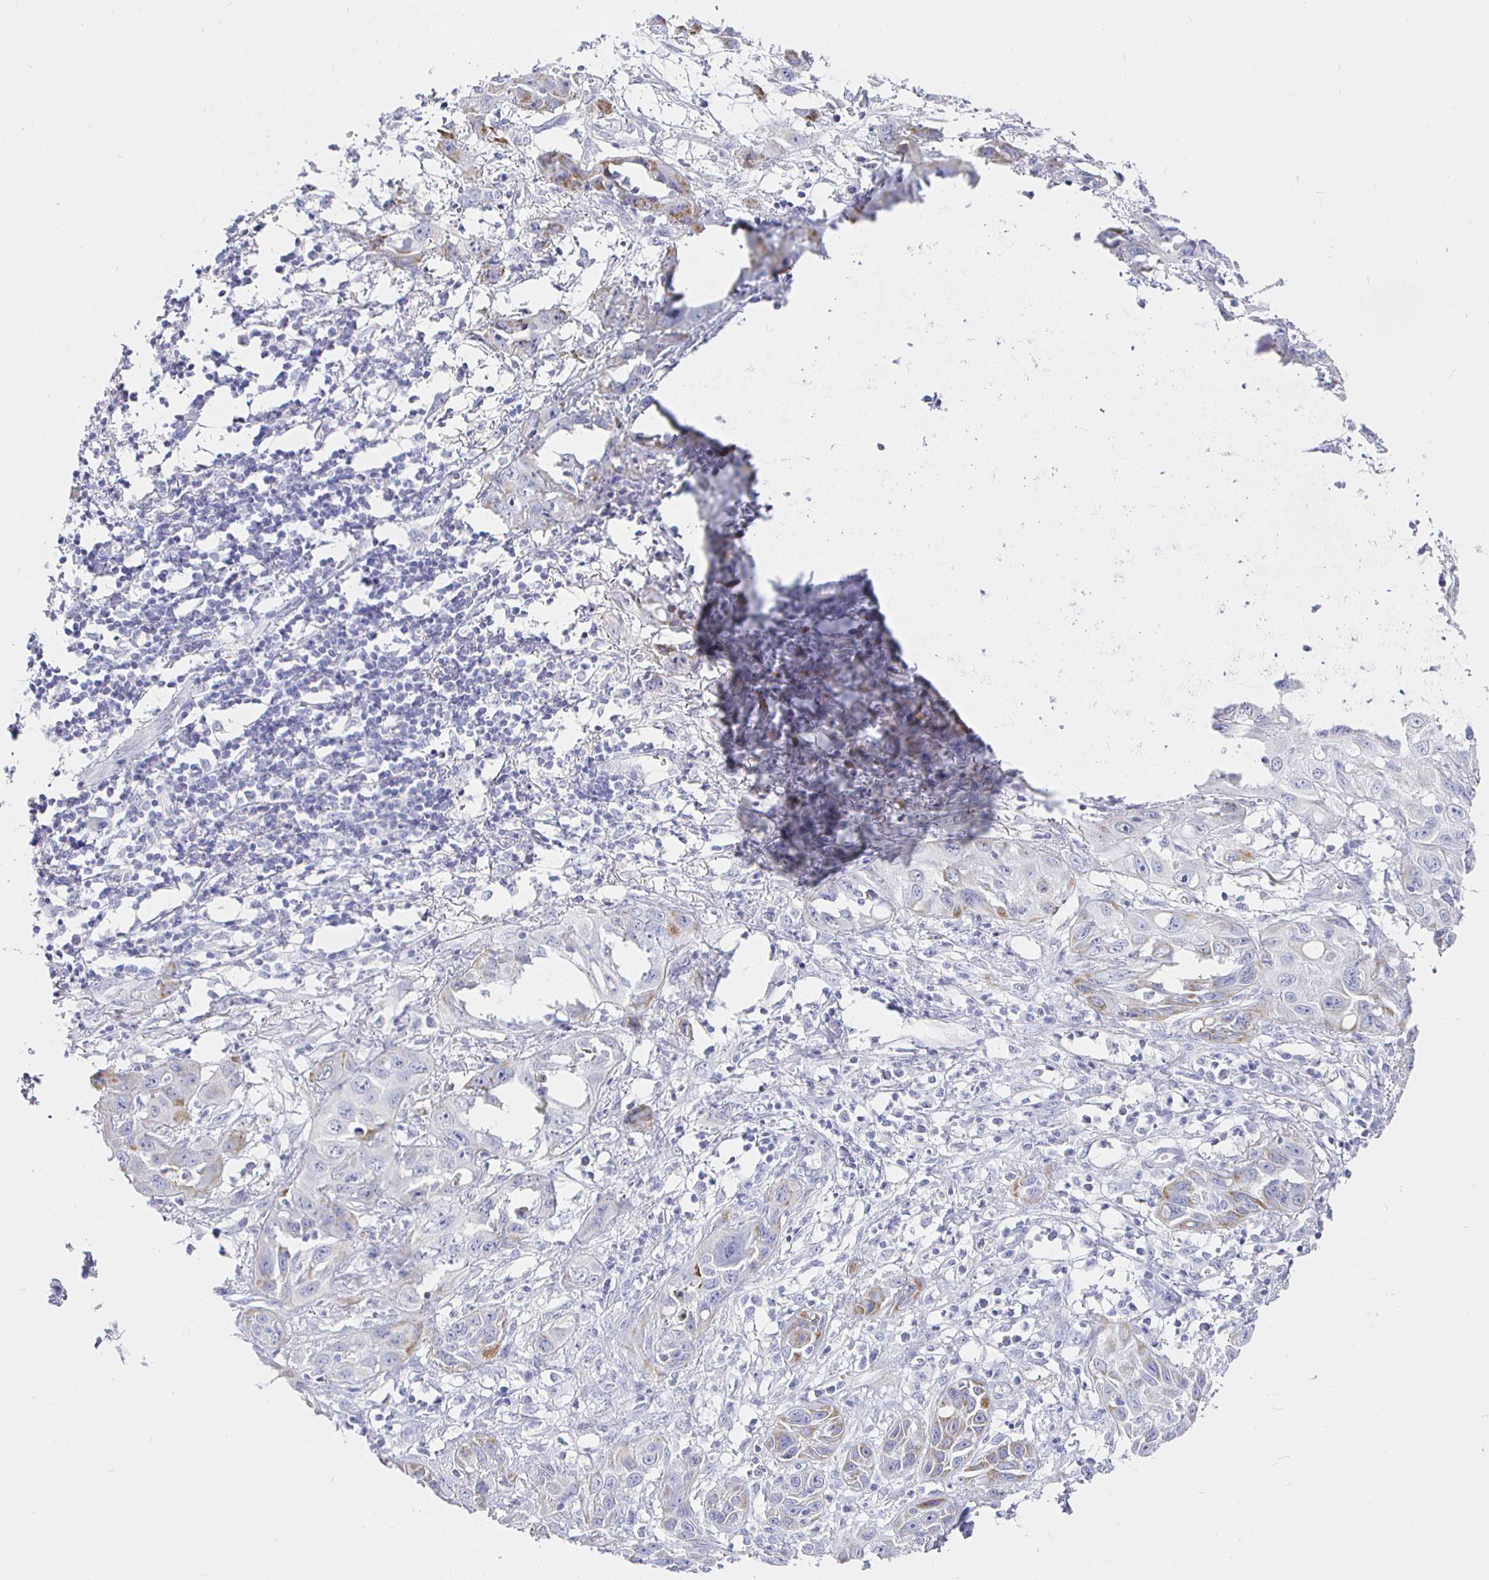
{"staining": {"intensity": "weak", "quantity": "<25%", "location": "cytoplasmic/membranous"}, "tissue": "skin cancer", "cell_type": "Tumor cells", "image_type": "cancer", "snomed": [{"axis": "morphology", "description": "Squamous cell carcinoma, NOS"}, {"axis": "topography", "description": "Skin"}, {"axis": "topography", "description": "Vulva"}], "caption": "Human skin cancer (squamous cell carcinoma) stained for a protein using IHC displays no staining in tumor cells.", "gene": "CR2", "patient": {"sex": "female", "age": 71}}